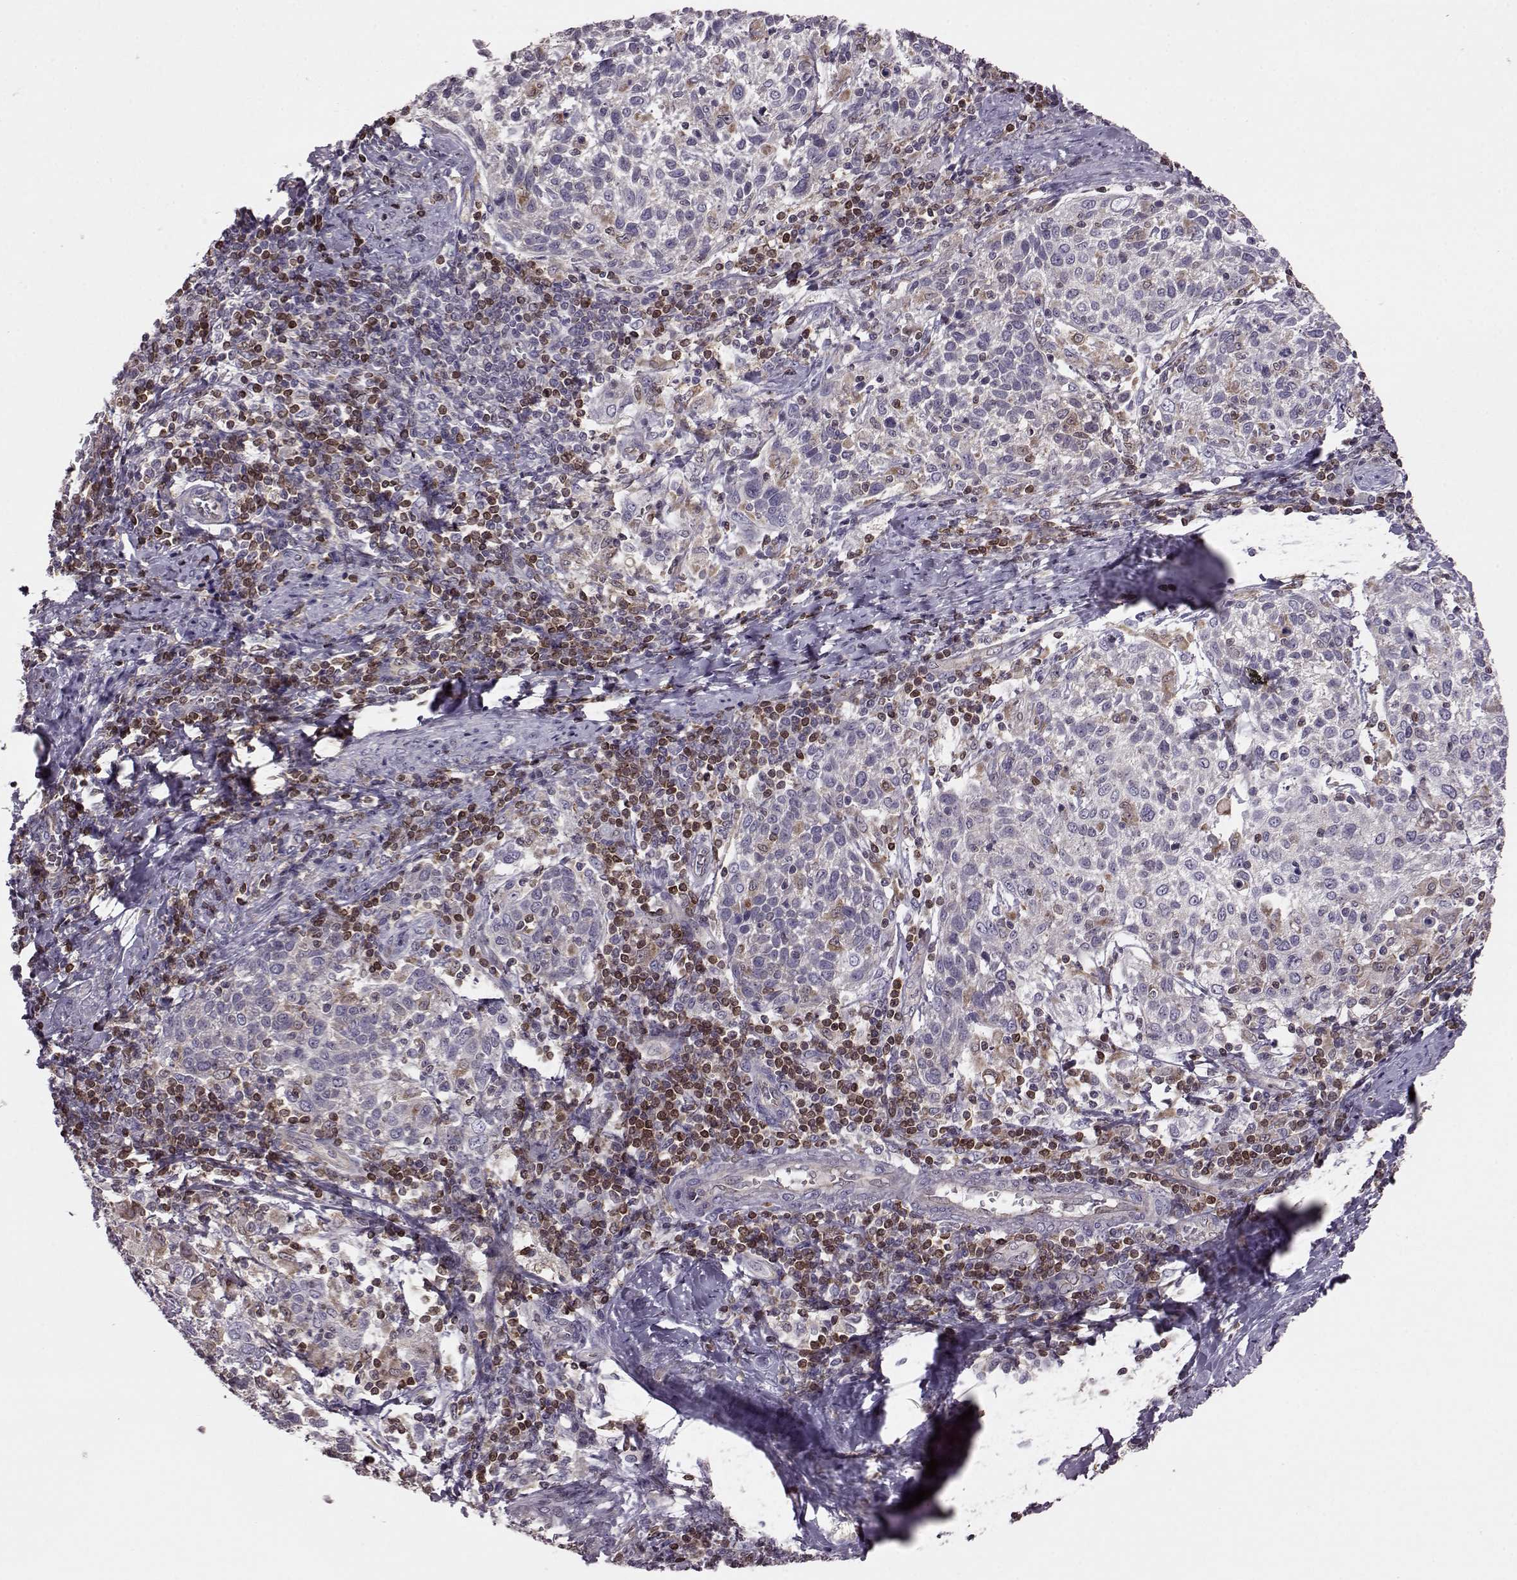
{"staining": {"intensity": "negative", "quantity": "none", "location": "none"}, "tissue": "cervical cancer", "cell_type": "Tumor cells", "image_type": "cancer", "snomed": [{"axis": "morphology", "description": "Squamous cell carcinoma, NOS"}, {"axis": "topography", "description": "Cervix"}], "caption": "A high-resolution histopathology image shows IHC staining of cervical squamous cell carcinoma, which displays no significant expression in tumor cells.", "gene": "CDC42SE1", "patient": {"sex": "female", "age": 61}}